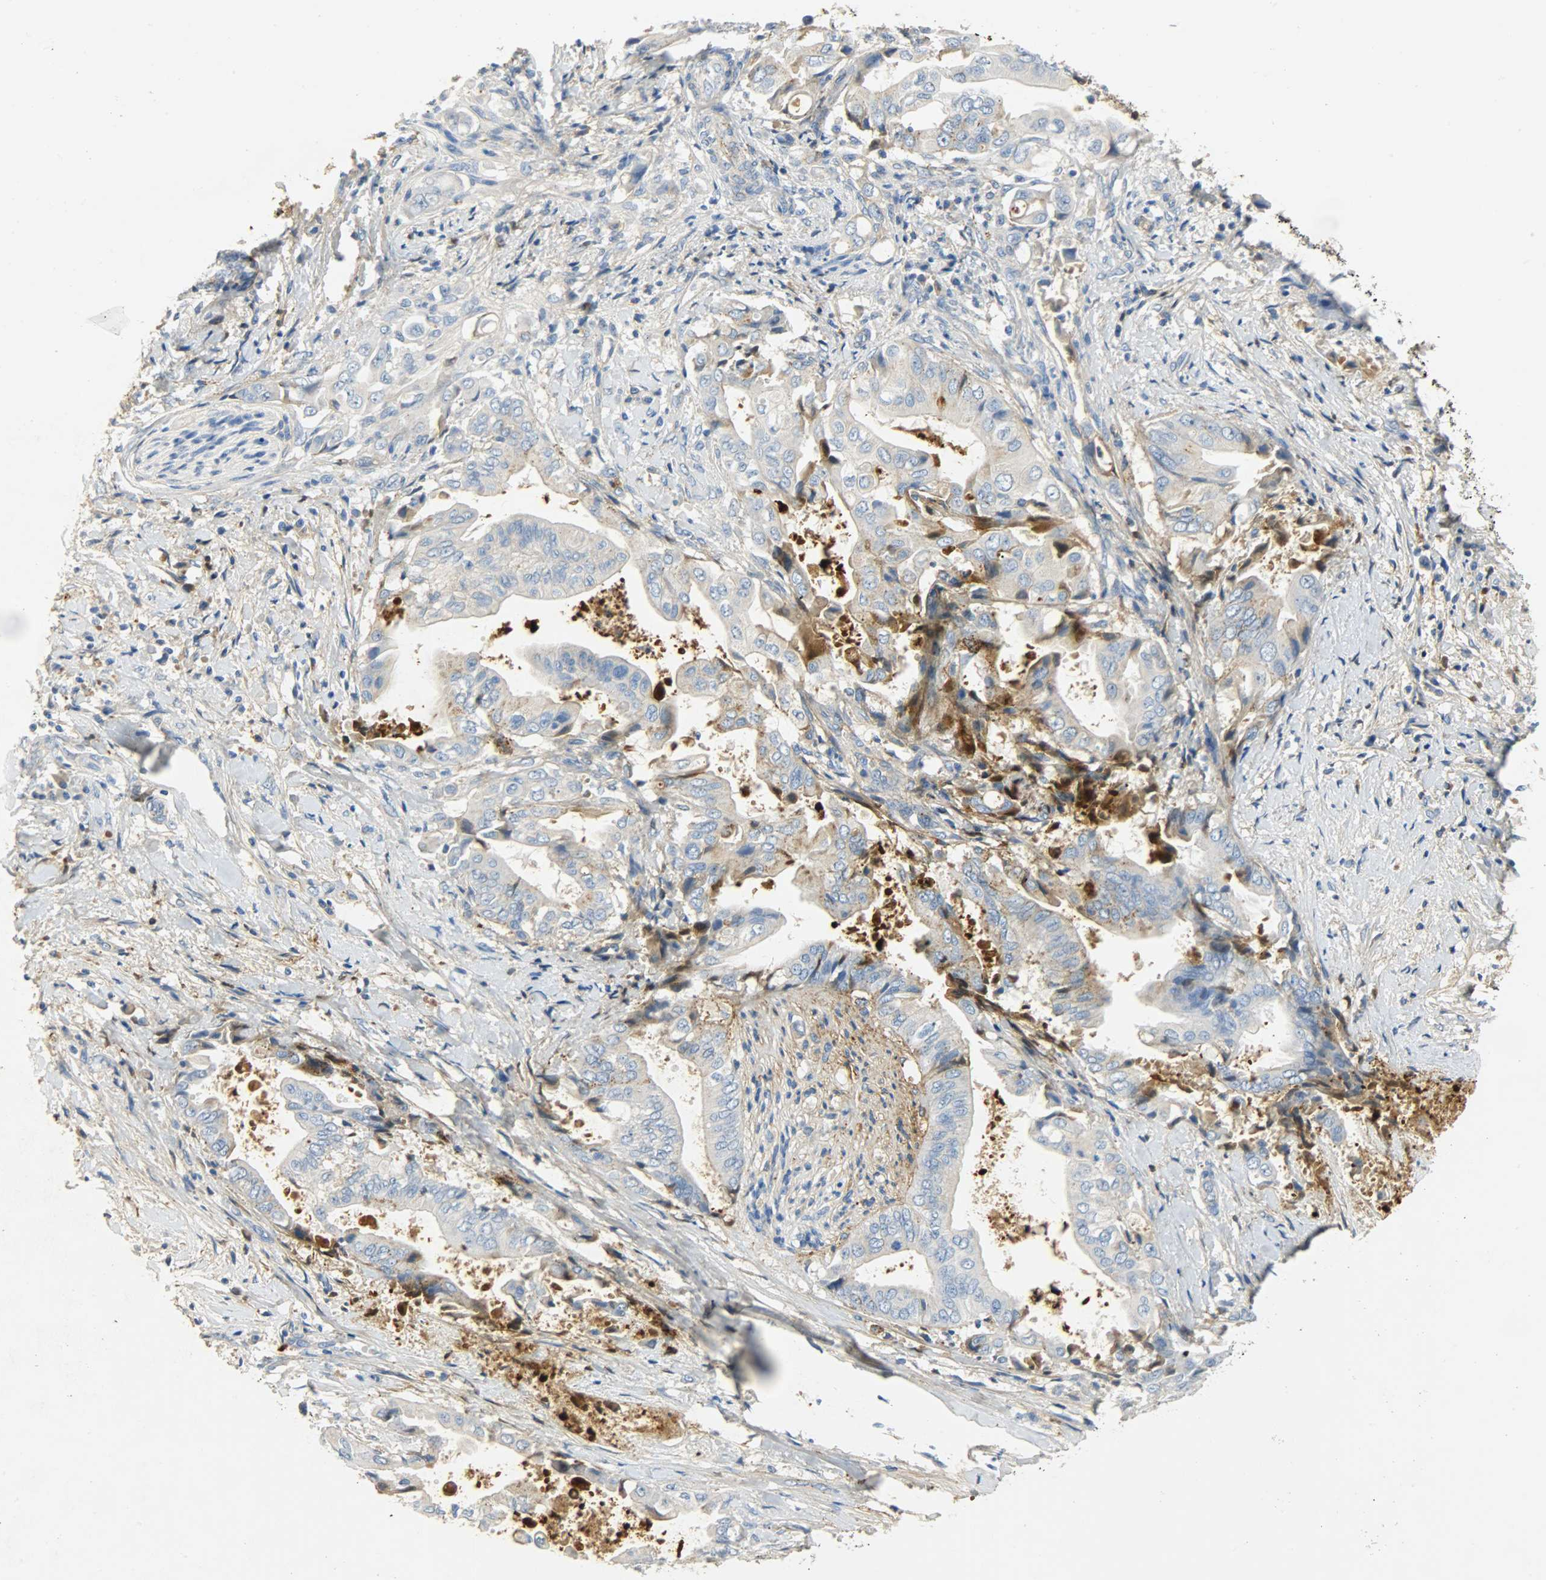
{"staining": {"intensity": "weak", "quantity": ">75%", "location": "cytoplasmic/membranous"}, "tissue": "liver cancer", "cell_type": "Tumor cells", "image_type": "cancer", "snomed": [{"axis": "morphology", "description": "Cholangiocarcinoma"}, {"axis": "topography", "description": "Liver"}], "caption": "Protein staining demonstrates weak cytoplasmic/membranous staining in about >75% of tumor cells in liver cholangiocarcinoma.", "gene": "CRP", "patient": {"sex": "male", "age": 58}}